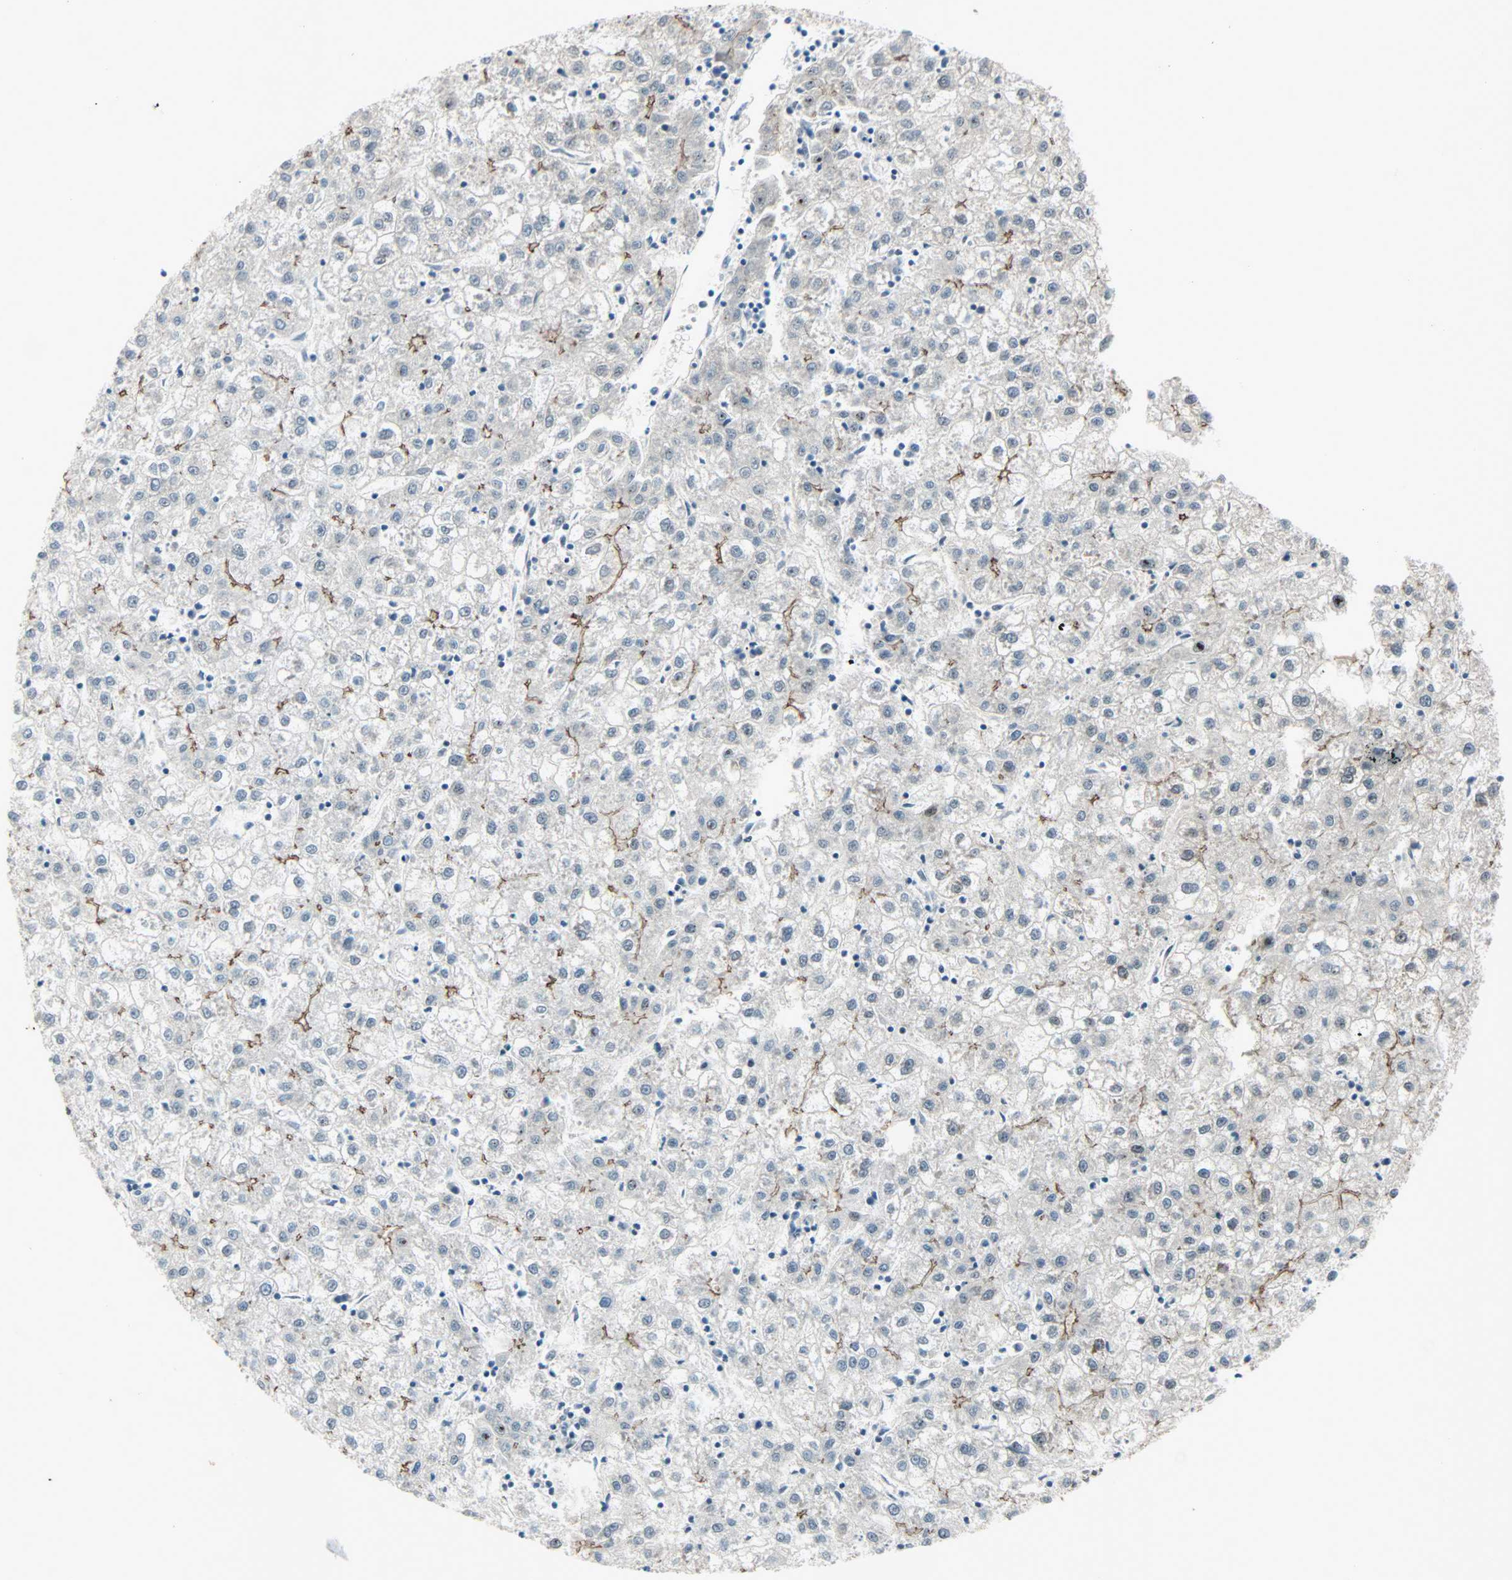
{"staining": {"intensity": "moderate", "quantity": "<25%", "location": "cytoplasmic/membranous"}, "tissue": "liver cancer", "cell_type": "Tumor cells", "image_type": "cancer", "snomed": [{"axis": "morphology", "description": "Carcinoma, Hepatocellular, NOS"}, {"axis": "topography", "description": "Liver"}], "caption": "Liver cancer was stained to show a protein in brown. There is low levels of moderate cytoplasmic/membranous staining in approximately <25% of tumor cells.", "gene": "CBX4", "patient": {"sex": "male", "age": 72}}